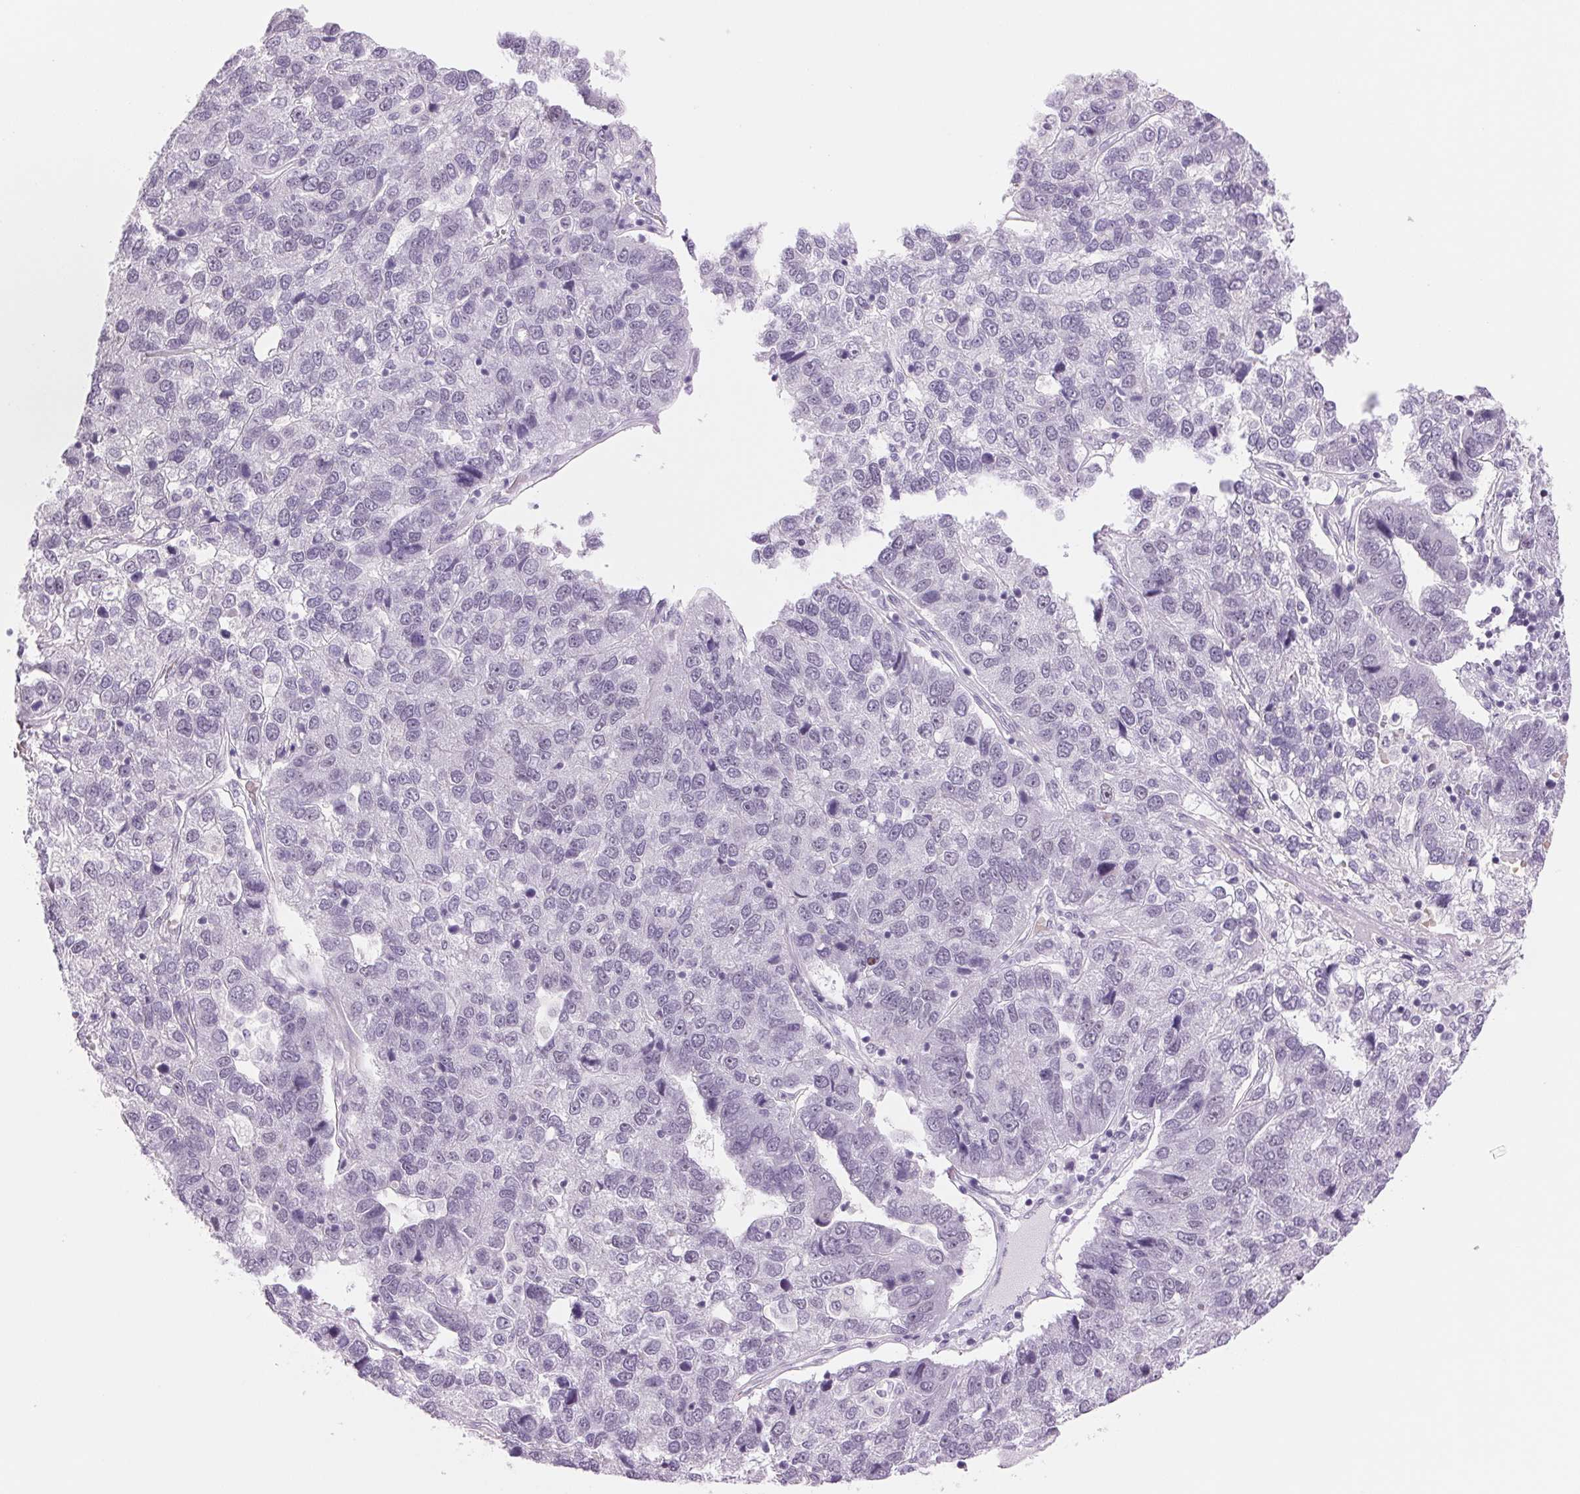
{"staining": {"intensity": "weak", "quantity": "<25%", "location": "nuclear"}, "tissue": "pancreatic cancer", "cell_type": "Tumor cells", "image_type": "cancer", "snomed": [{"axis": "morphology", "description": "Adenocarcinoma, NOS"}, {"axis": "topography", "description": "Pancreas"}], "caption": "A high-resolution histopathology image shows IHC staining of pancreatic adenocarcinoma, which demonstrates no significant expression in tumor cells.", "gene": "ZC3H14", "patient": {"sex": "female", "age": 61}}